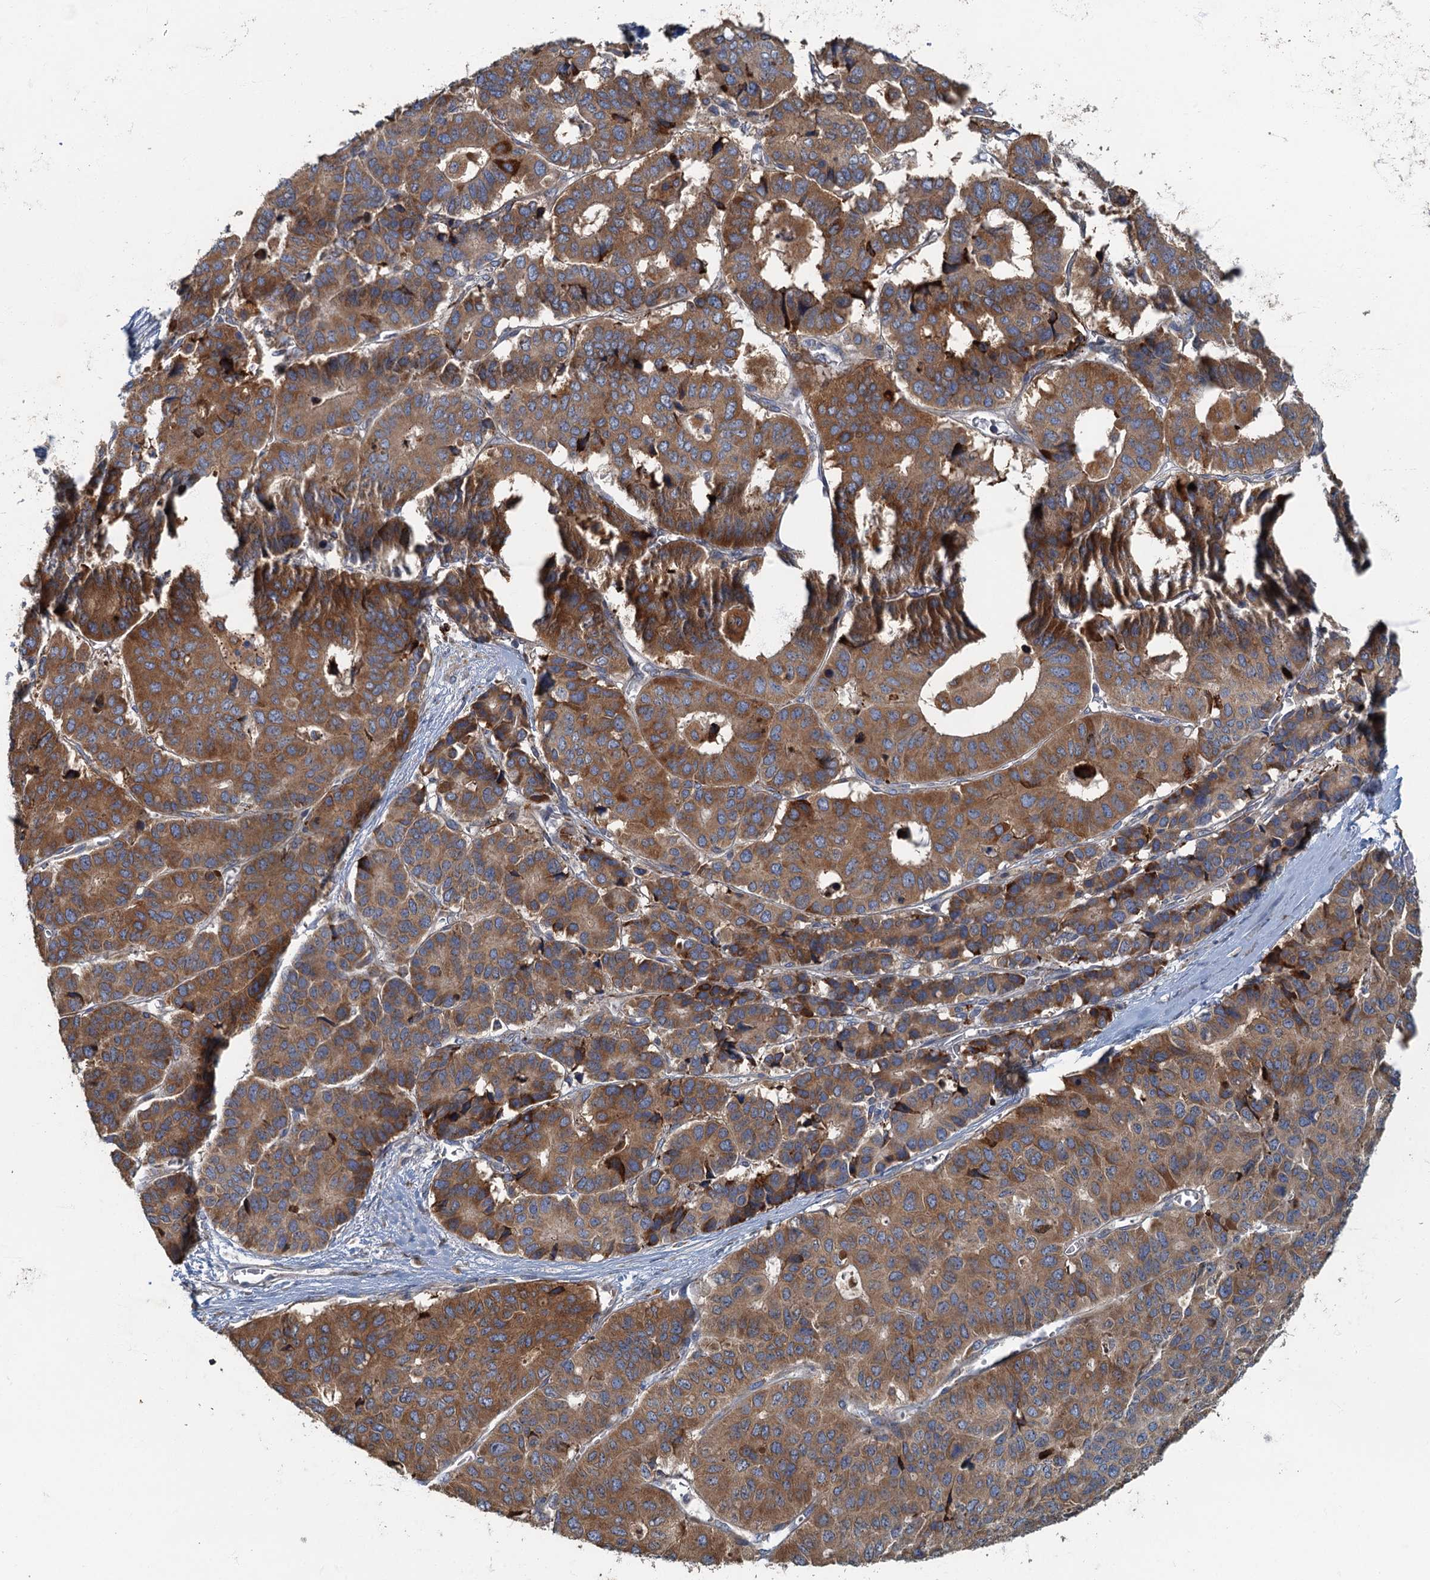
{"staining": {"intensity": "moderate", "quantity": ">75%", "location": "cytoplasmic/membranous"}, "tissue": "pancreatic cancer", "cell_type": "Tumor cells", "image_type": "cancer", "snomed": [{"axis": "morphology", "description": "Adenocarcinoma, NOS"}, {"axis": "topography", "description": "Pancreas"}], "caption": "A high-resolution image shows IHC staining of pancreatic cancer (adenocarcinoma), which exhibits moderate cytoplasmic/membranous expression in approximately >75% of tumor cells. (DAB IHC with brightfield microscopy, high magnification).", "gene": "SPDYC", "patient": {"sex": "male", "age": 50}}